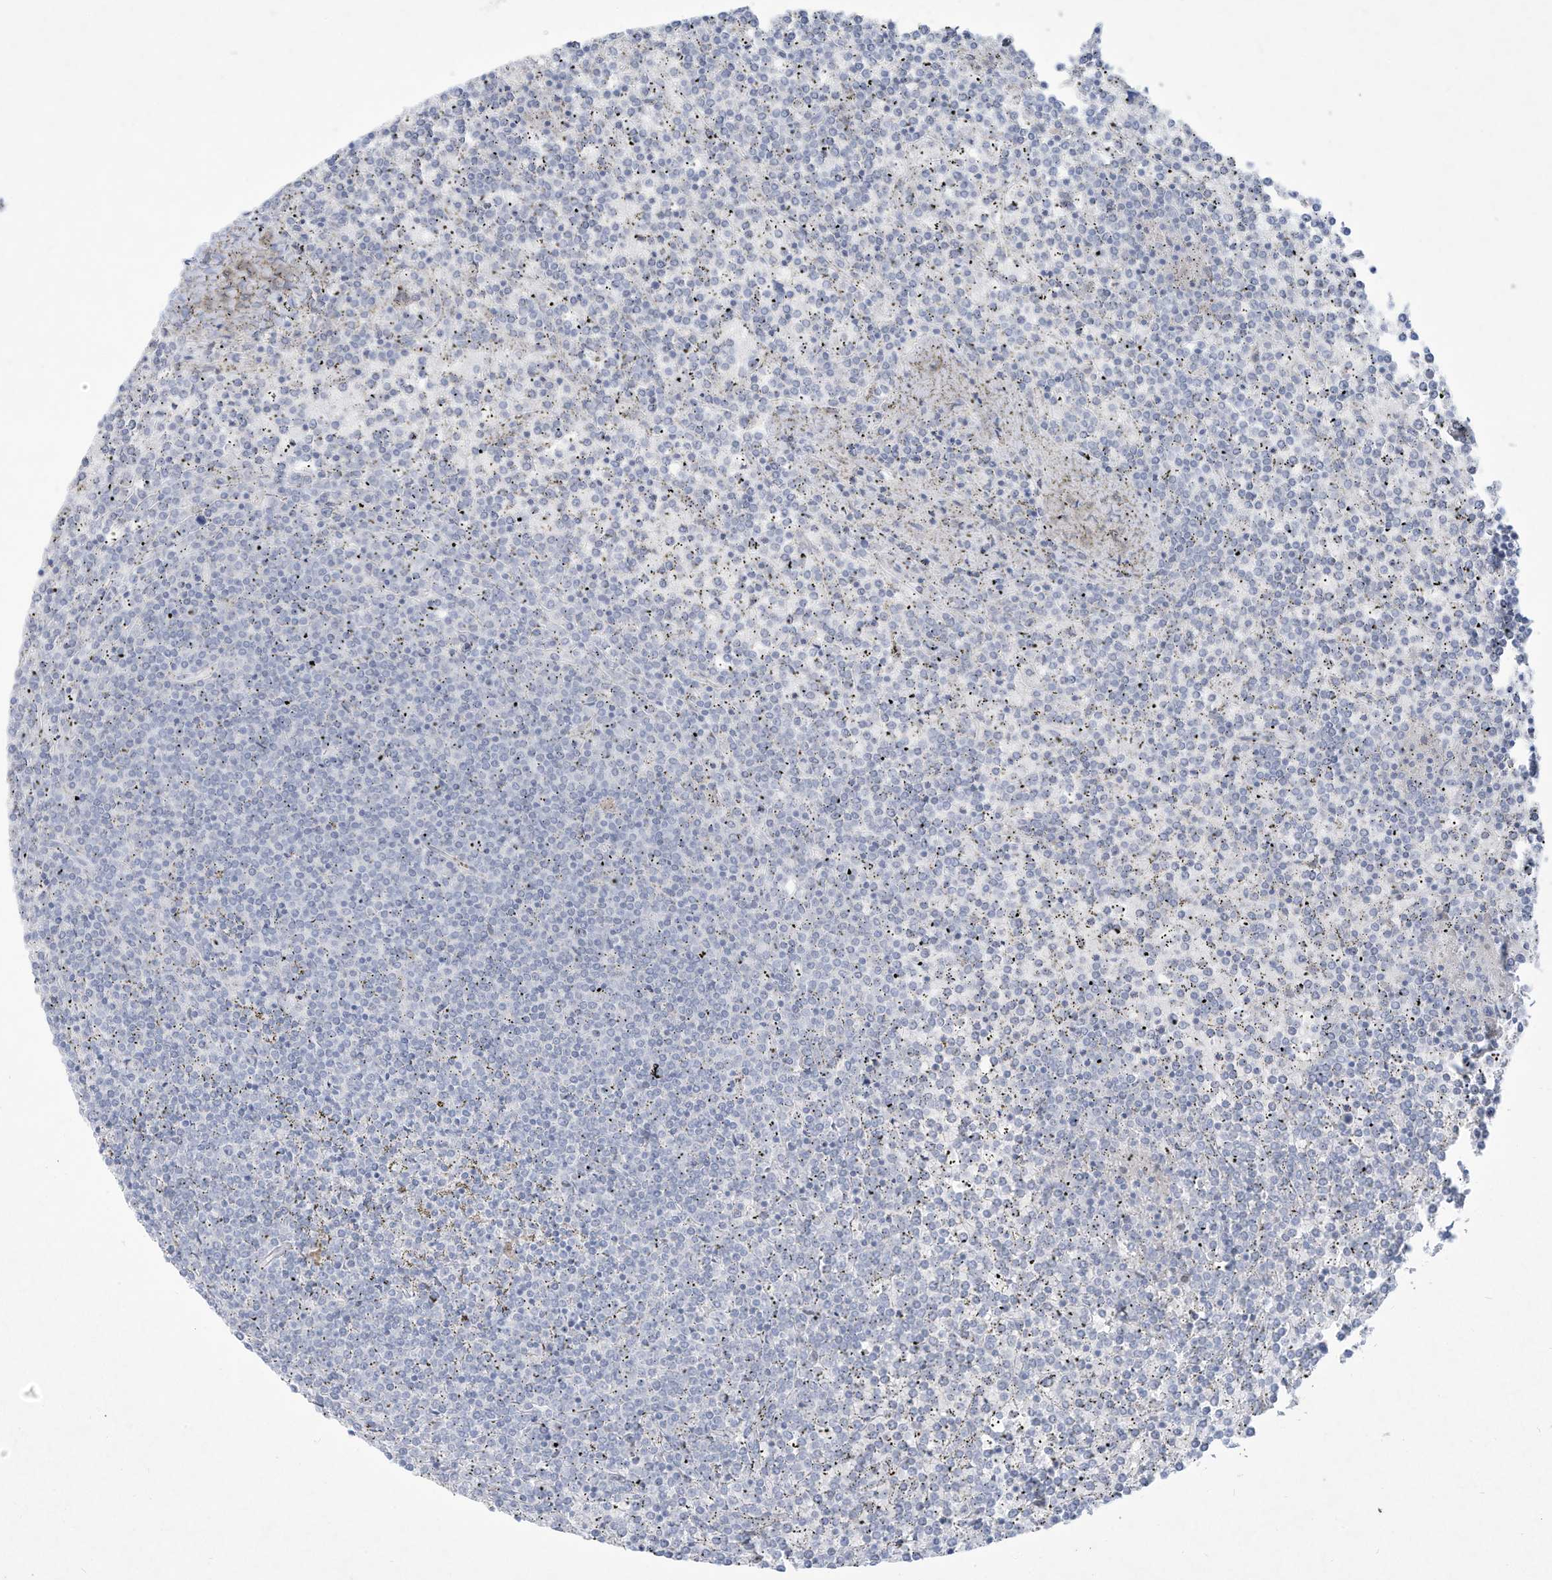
{"staining": {"intensity": "negative", "quantity": "none", "location": "none"}, "tissue": "lymphoma", "cell_type": "Tumor cells", "image_type": "cancer", "snomed": [{"axis": "morphology", "description": "Malignant lymphoma, non-Hodgkin's type, Low grade"}, {"axis": "topography", "description": "Spleen"}], "caption": "Immunohistochemistry (IHC) image of neoplastic tissue: human lymphoma stained with DAB exhibits no significant protein positivity in tumor cells.", "gene": "PAX6", "patient": {"sex": "female", "age": 19}}